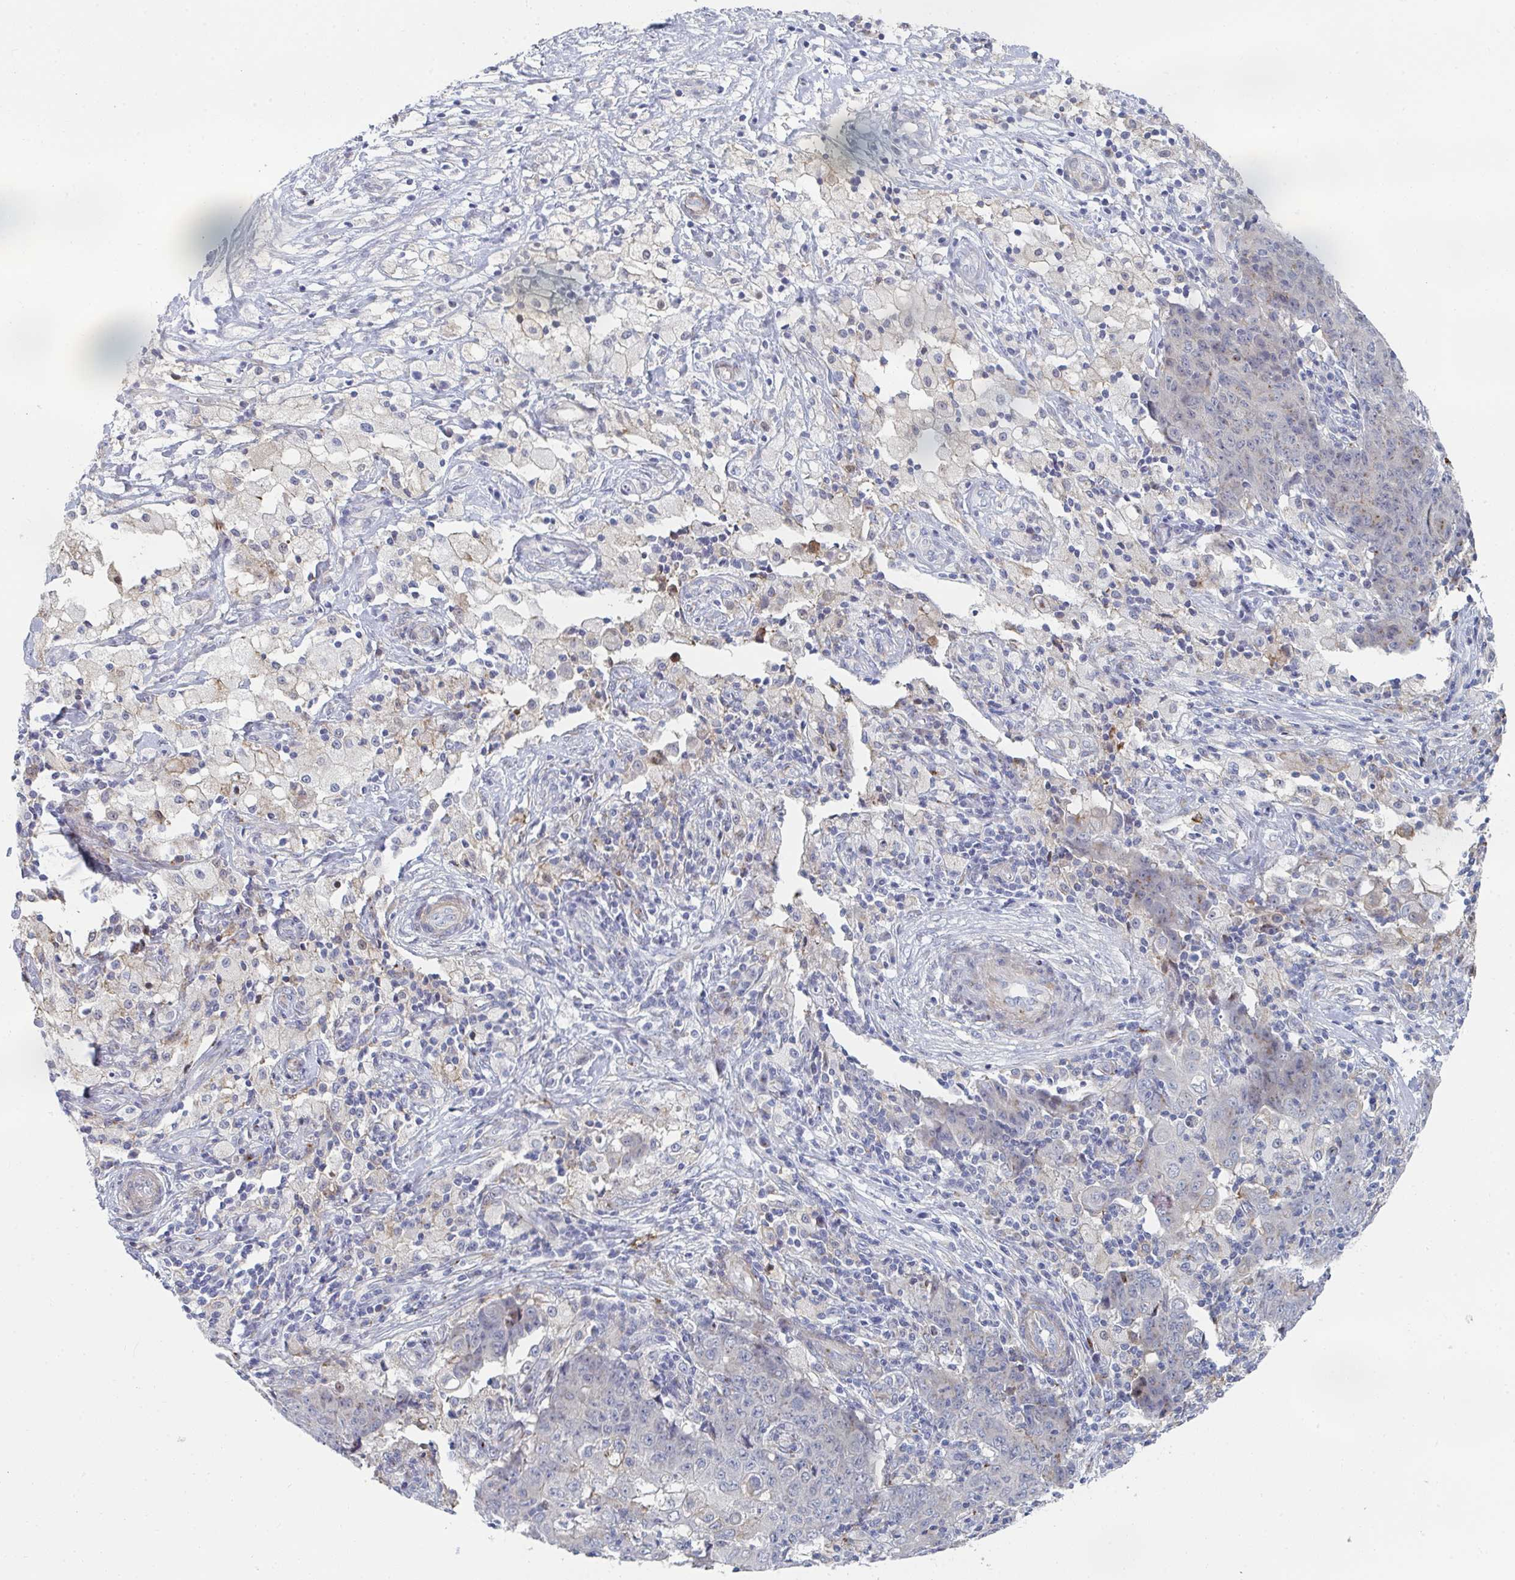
{"staining": {"intensity": "negative", "quantity": "none", "location": "none"}, "tissue": "ovarian cancer", "cell_type": "Tumor cells", "image_type": "cancer", "snomed": [{"axis": "morphology", "description": "Carcinoma, endometroid"}, {"axis": "topography", "description": "Ovary"}], "caption": "Protein analysis of endometroid carcinoma (ovarian) shows no significant expression in tumor cells. (Brightfield microscopy of DAB (3,3'-diaminobenzidine) immunohistochemistry at high magnification).", "gene": "PSMG1", "patient": {"sex": "female", "age": 42}}